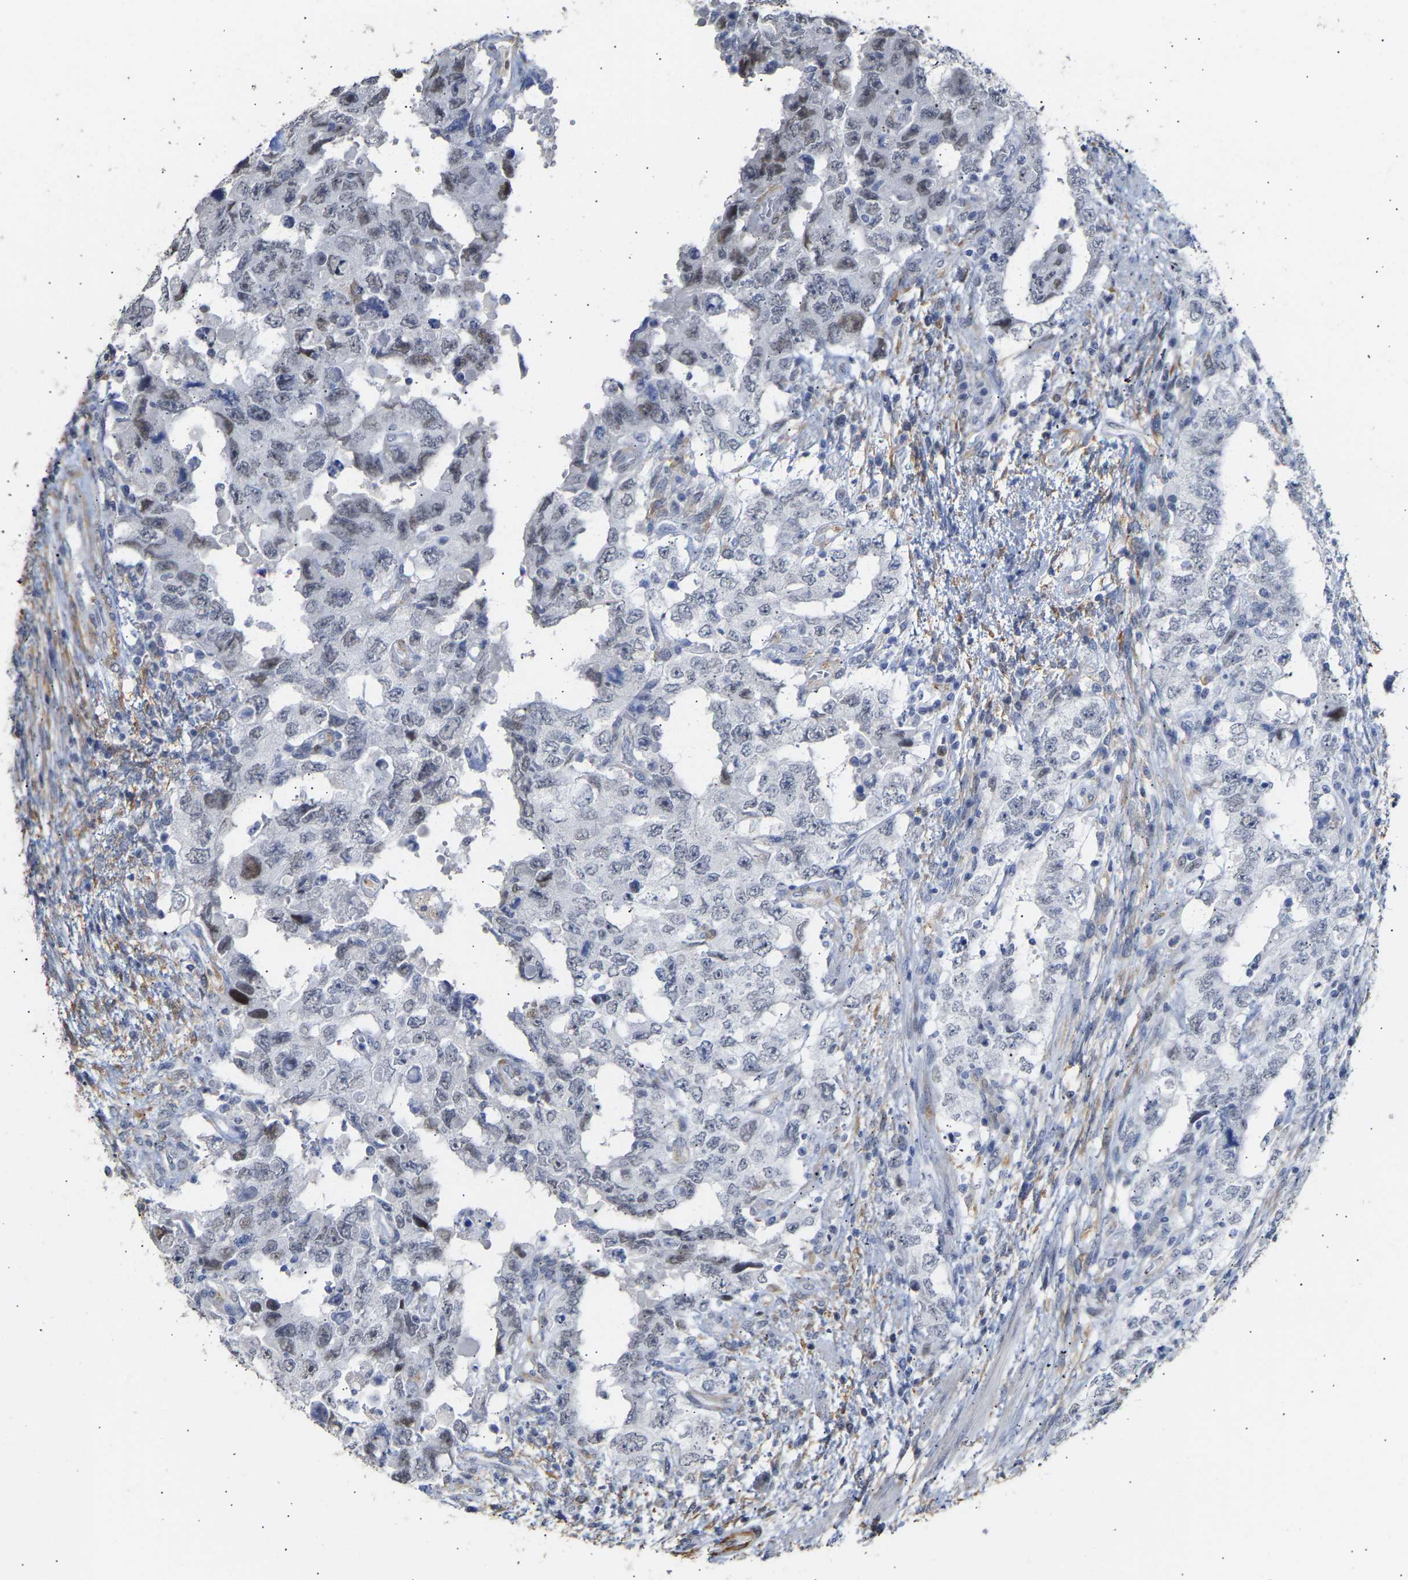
{"staining": {"intensity": "weak", "quantity": "<25%", "location": "nuclear"}, "tissue": "testis cancer", "cell_type": "Tumor cells", "image_type": "cancer", "snomed": [{"axis": "morphology", "description": "Carcinoma, Embryonal, NOS"}, {"axis": "topography", "description": "Testis"}], "caption": "High magnification brightfield microscopy of testis embryonal carcinoma stained with DAB (brown) and counterstained with hematoxylin (blue): tumor cells show no significant staining. Nuclei are stained in blue.", "gene": "AMPH", "patient": {"sex": "male", "age": 26}}